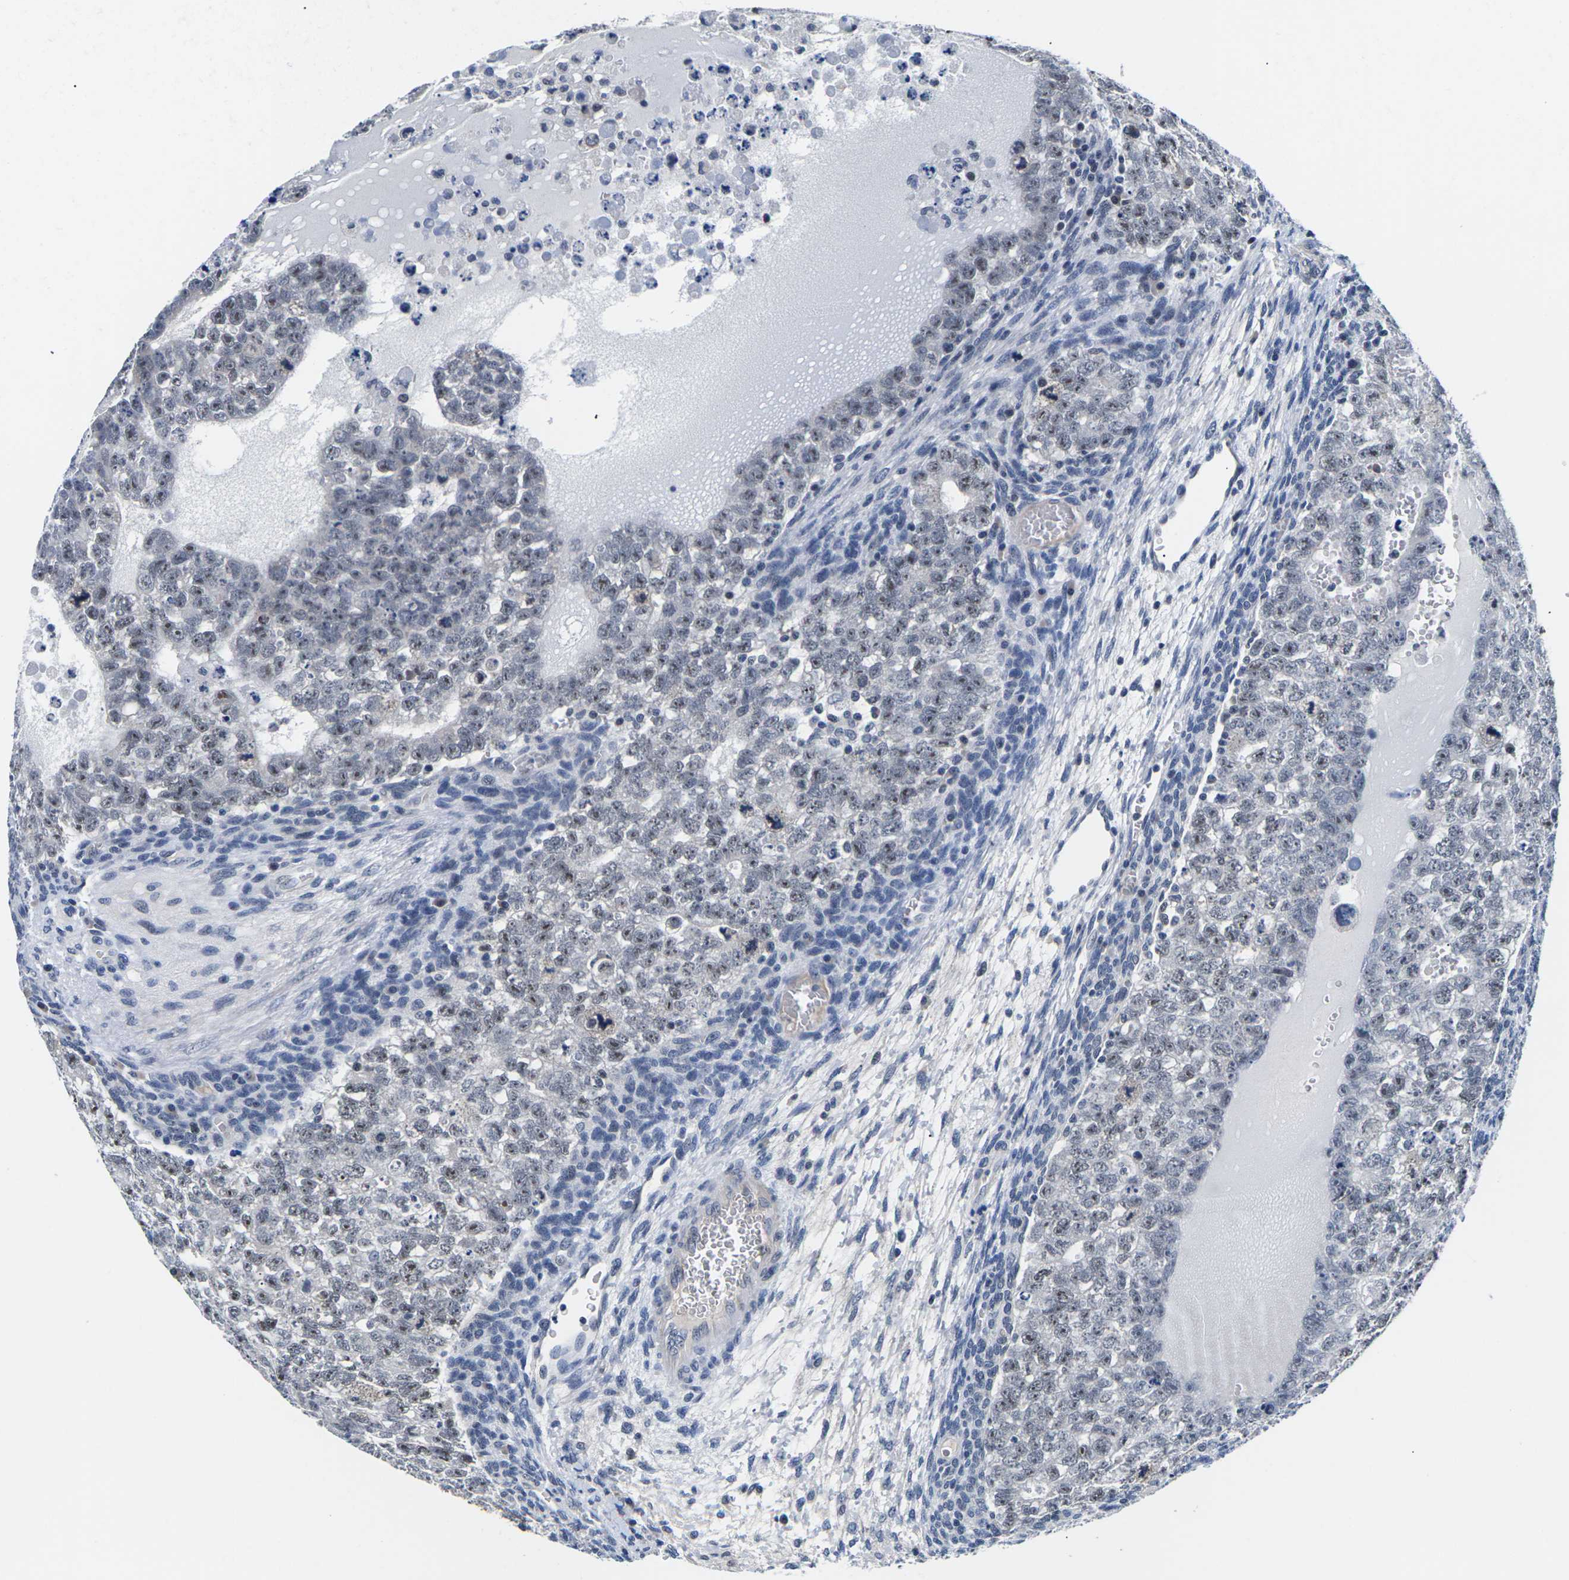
{"staining": {"intensity": "negative", "quantity": "none", "location": "none"}, "tissue": "testis cancer", "cell_type": "Tumor cells", "image_type": "cancer", "snomed": [{"axis": "morphology", "description": "Seminoma, NOS"}, {"axis": "morphology", "description": "Carcinoma, Embryonal, NOS"}, {"axis": "topography", "description": "Testis"}], "caption": "The micrograph demonstrates no significant staining in tumor cells of testis seminoma.", "gene": "ST6GAL2", "patient": {"sex": "male", "age": 38}}